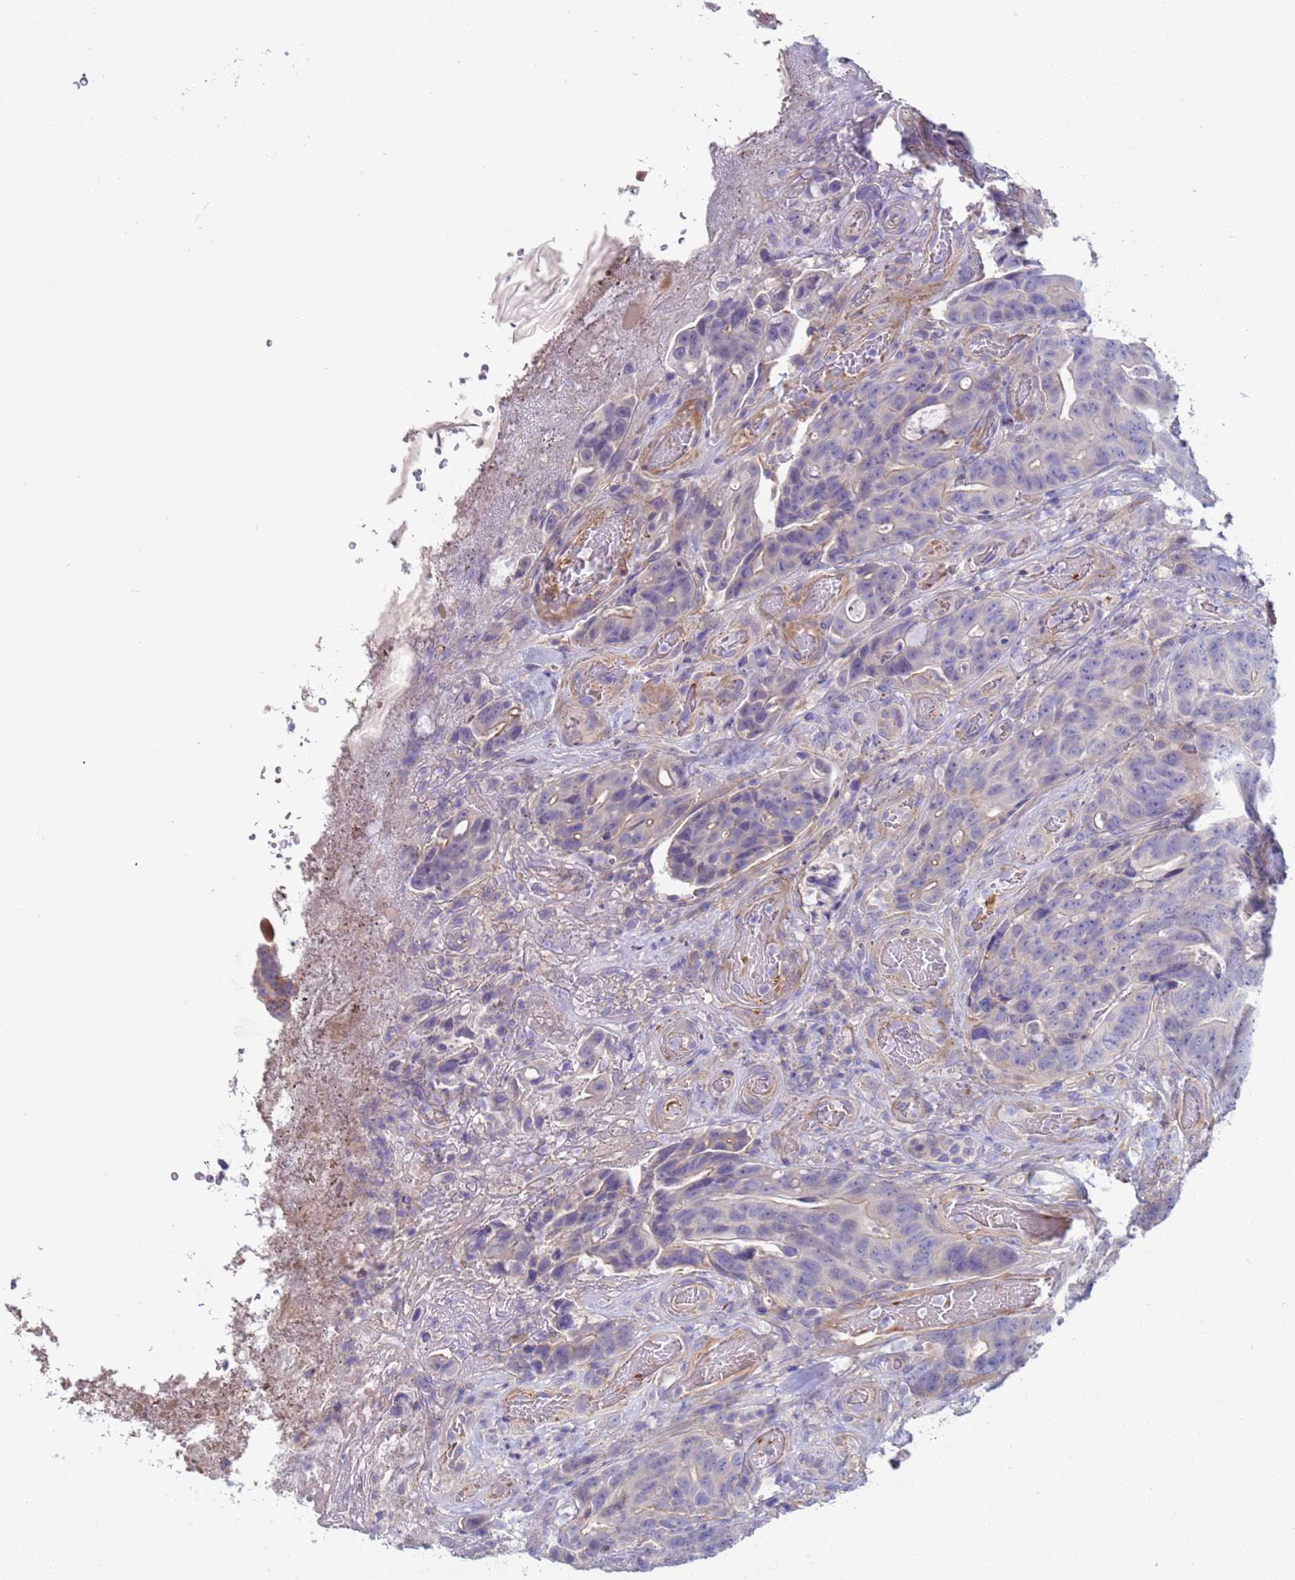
{"staining": {"intensity": "negative", "quantity": "none", "location": "none"}, "tissue": "colorectal cancer", "cell_type": "Tumor cells", "image_type": "cancer", "snomed": [{"axis": "morphology", "description": "Adenocarcinoma, NOS"}, {"axis": "topography", "description": "Colon"}], "caption": "A histopathology image of colorectal adenocarcinoma stained for a protein demonstrates no brown staining in tumor cells.", "gene": "KBTBD3", "patient": {"sex": "female", "age": 82}}